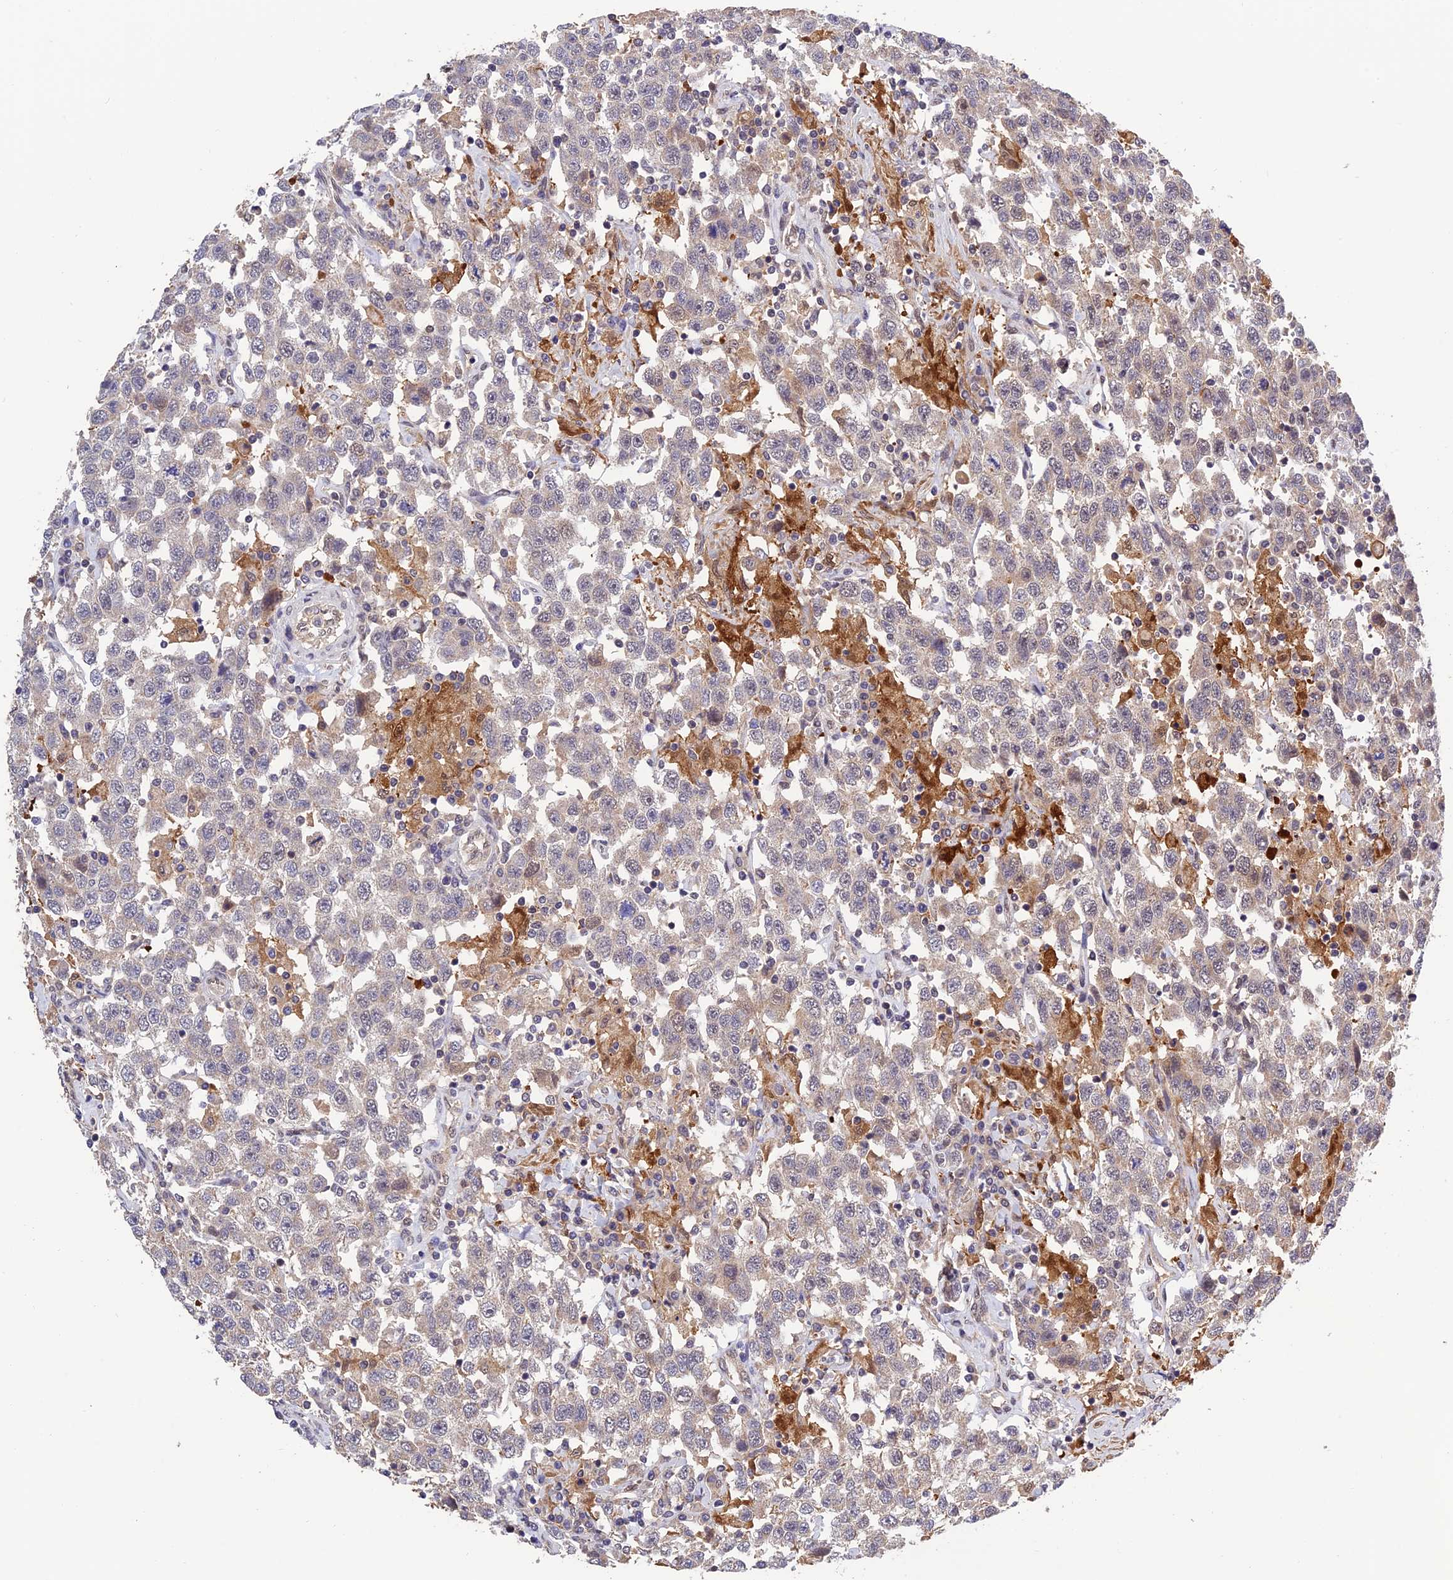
{"staining": {"intensity": "negative", "quantity": "none", "location": "none"}, "tissue": "testis cancer", "cell_type": "Tumor cells", "image_type": "cancer", "snomed": [{"axis": "morphology", "description": "Seminoma, NOS"}, {"axis": "topography", "description": "Testis"}], "caption": "DAB (3,3'-diaminobenzidine) immunohistochemical staining of seminoma (testis) shows no significant positivity in tumor cells.", "gene": "MNS1", "patient": {"sex": "male", "age": 41}}